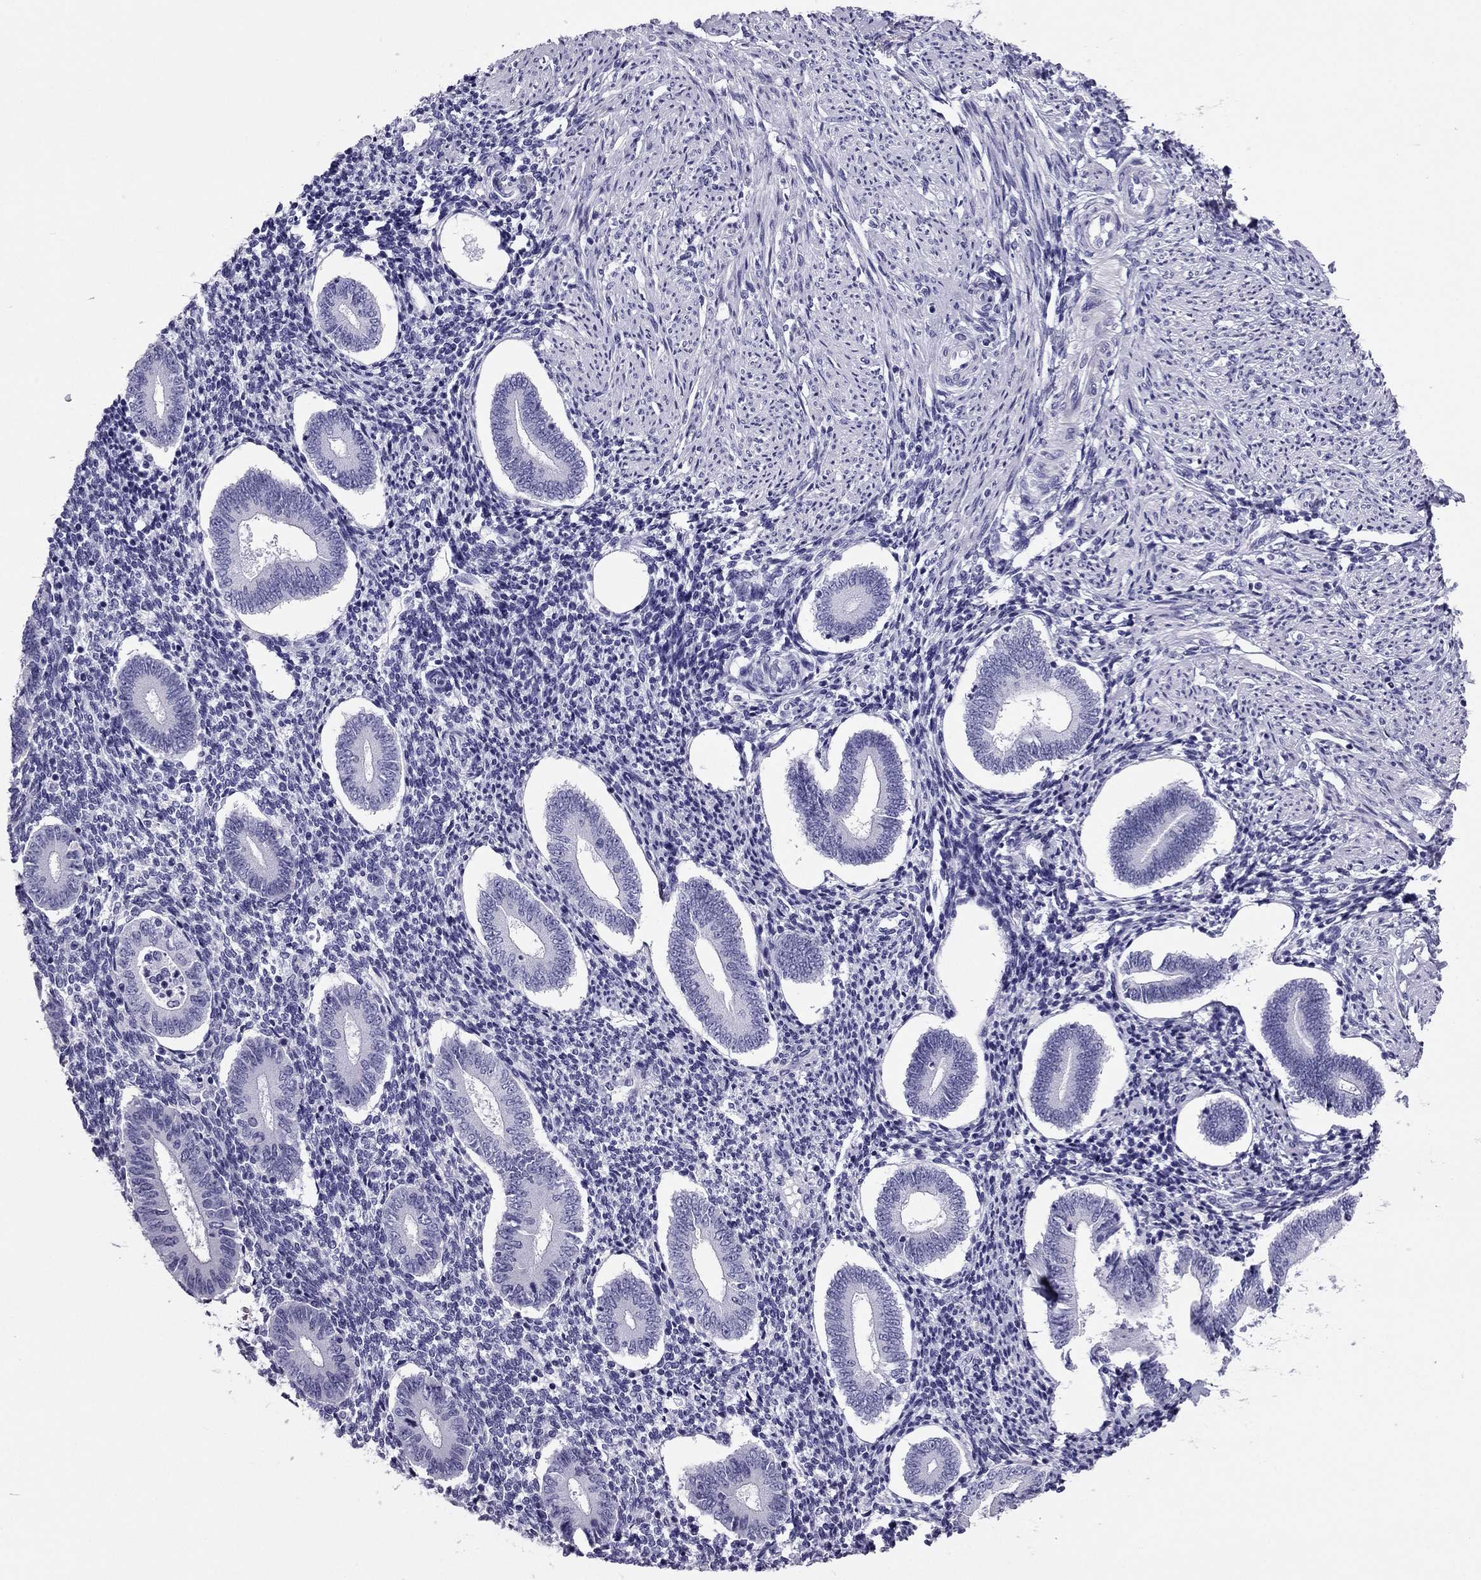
{"staining": {"intensity": "negative", "quantity": "none", "location": "none"}, "tissue": "endometrium", "cell_type": "Cells in endometrial stroma", "image_type": "normal", "snomed": [{"axis": "morphology", "description": "Normal tissue, NOS"}, {"axis": "topography", "description": "Endometrium"}], "caption": "Cells in endometrial stroma show no significant protein expression in benign endometrium.", "gene": "PDE6A", "patient": {"sex": "female", "age": 40}}